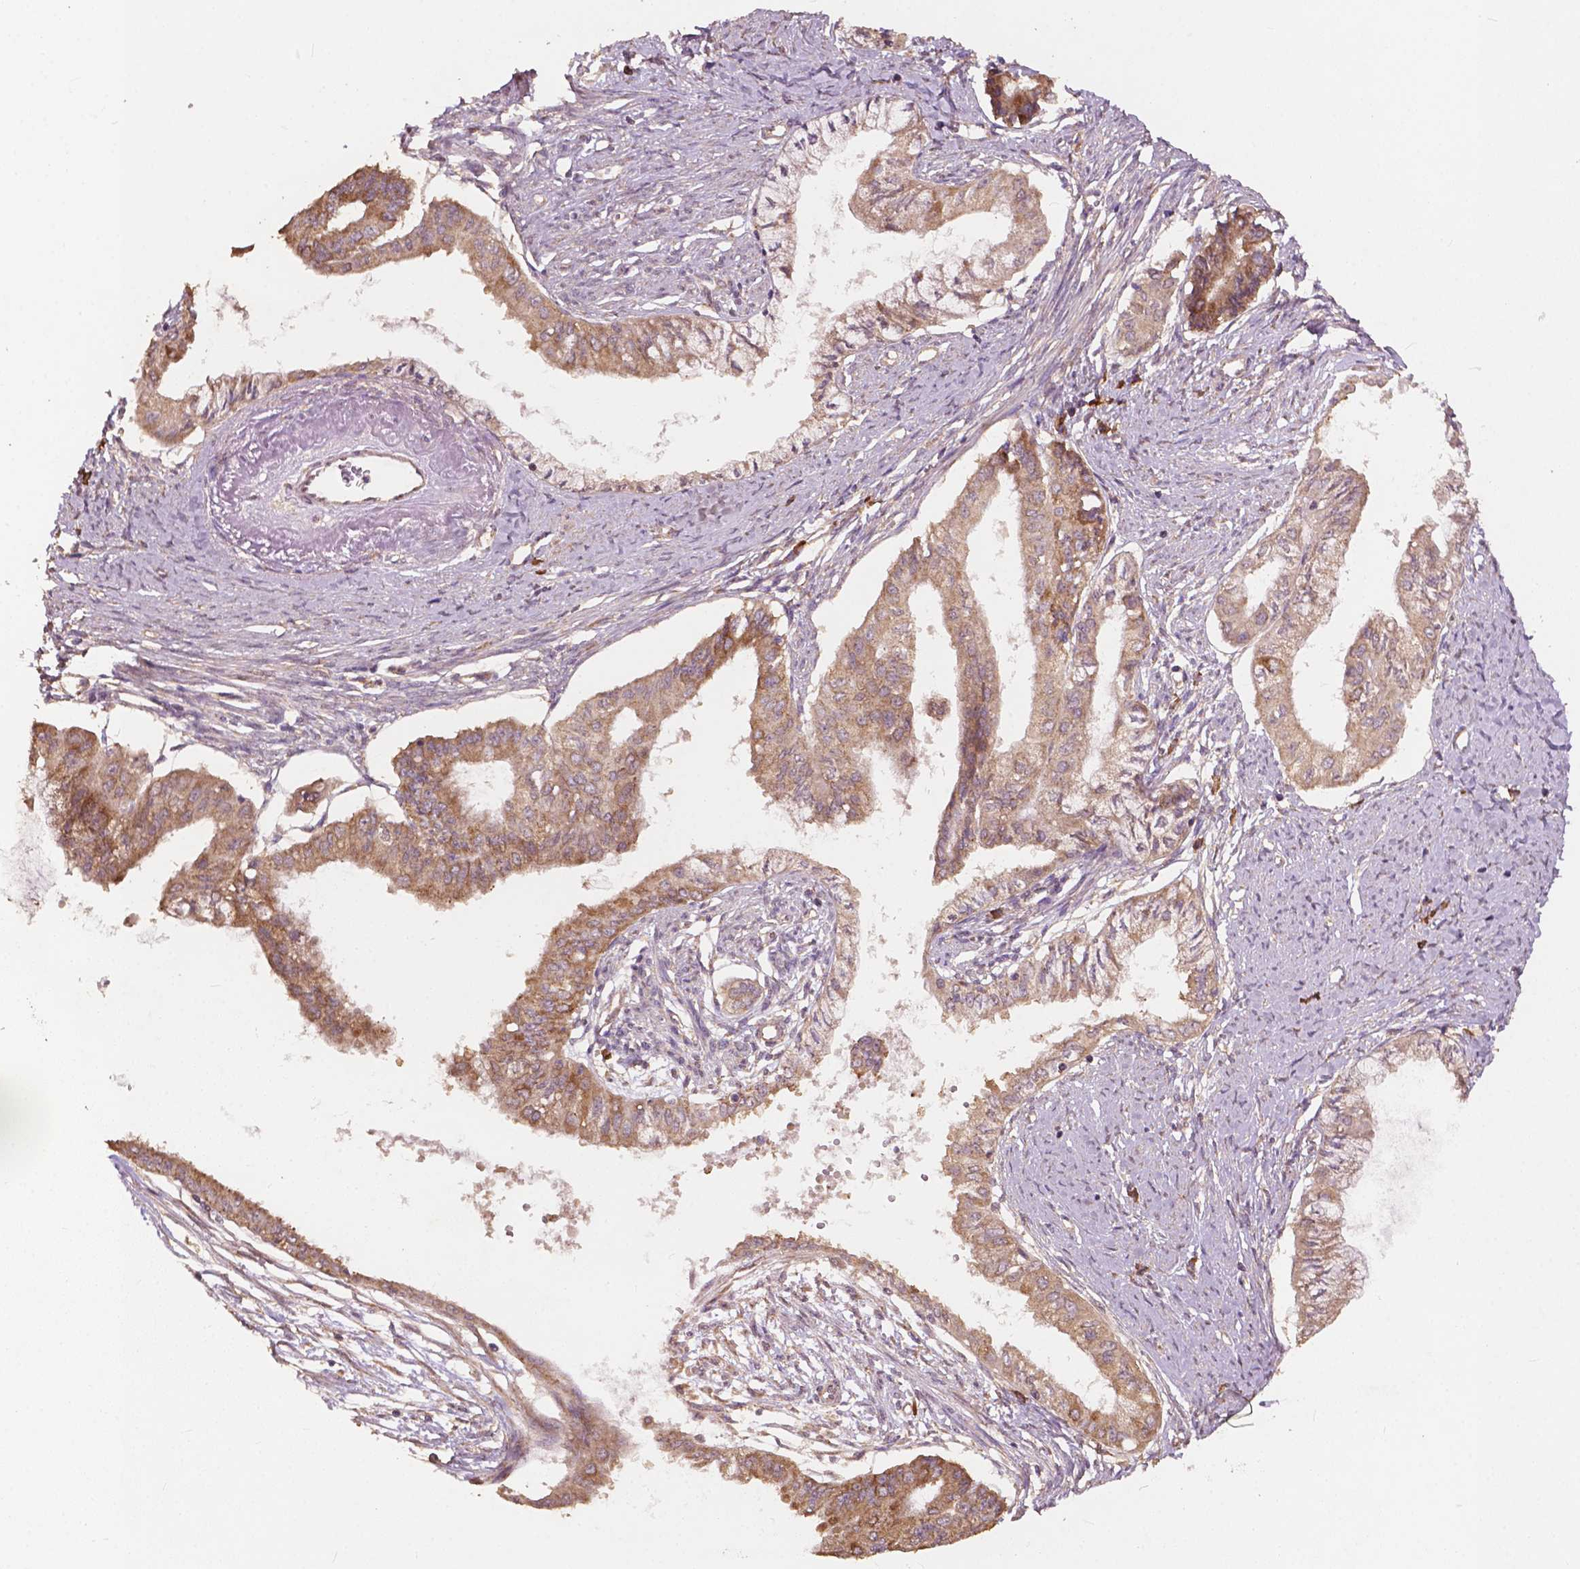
{"staining": {"intensity": "moderate", "quantity": "25%-75%", "location": "cytoplasmic/membranous"}, "tissue": "endometrial cancer", "cell_type": "Tumor cells", "image_type": "cancer", "snomed": [{"axis": "morphology", "description": "Adenocarcinoma, NOS"}, {"axis": "topography", "description": "Endometrium"}], "caption": "A brown stain shows moderate cytoplasmic/membranous staining of a protein in endometrial cancer (adenocarcinoma) tumor cells. (DAB (3,3'-diaminobenzidine) = brown stain, brightfield microscopy at high magnification).", "gene": "G3BP1", "patient": {"sex": "female", "age": 76}}